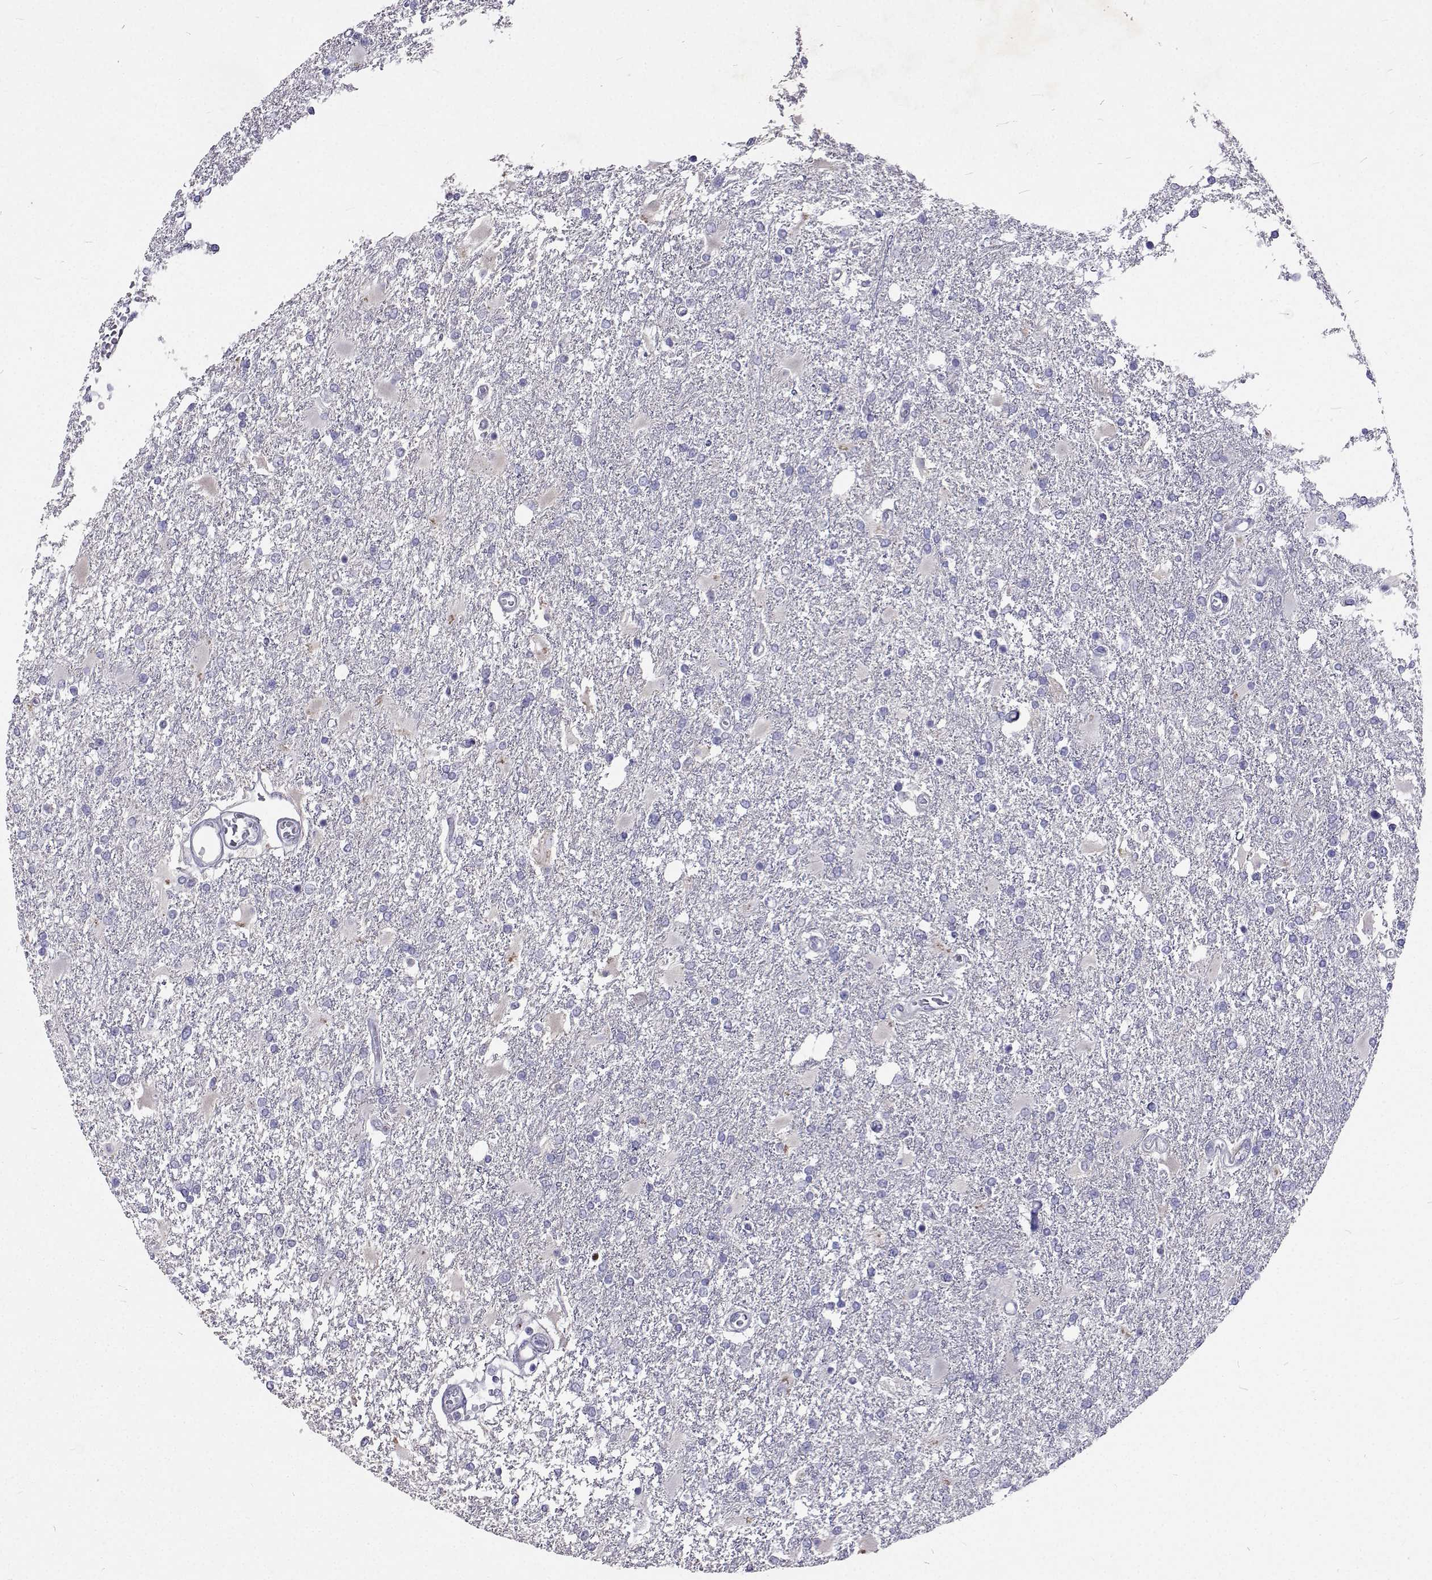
{"staining": {"intensity": "negative", "quantity": "none", "location": "none"}, "tissue": "glioma", "cell_type": "Tumor cells", "image_type": "cancer", "snomed": [{"axis": "morphology", "description": "Glioma, malignant, High grade"}, {"axis": "topography", "description": "Cerebral cortex"}], "caption": "Immunohistochemical staining of human glioma reveals no significant expression in tumor cells.", "gene": "CFAP44", "patient": {"sex": "male", "age": 79}}